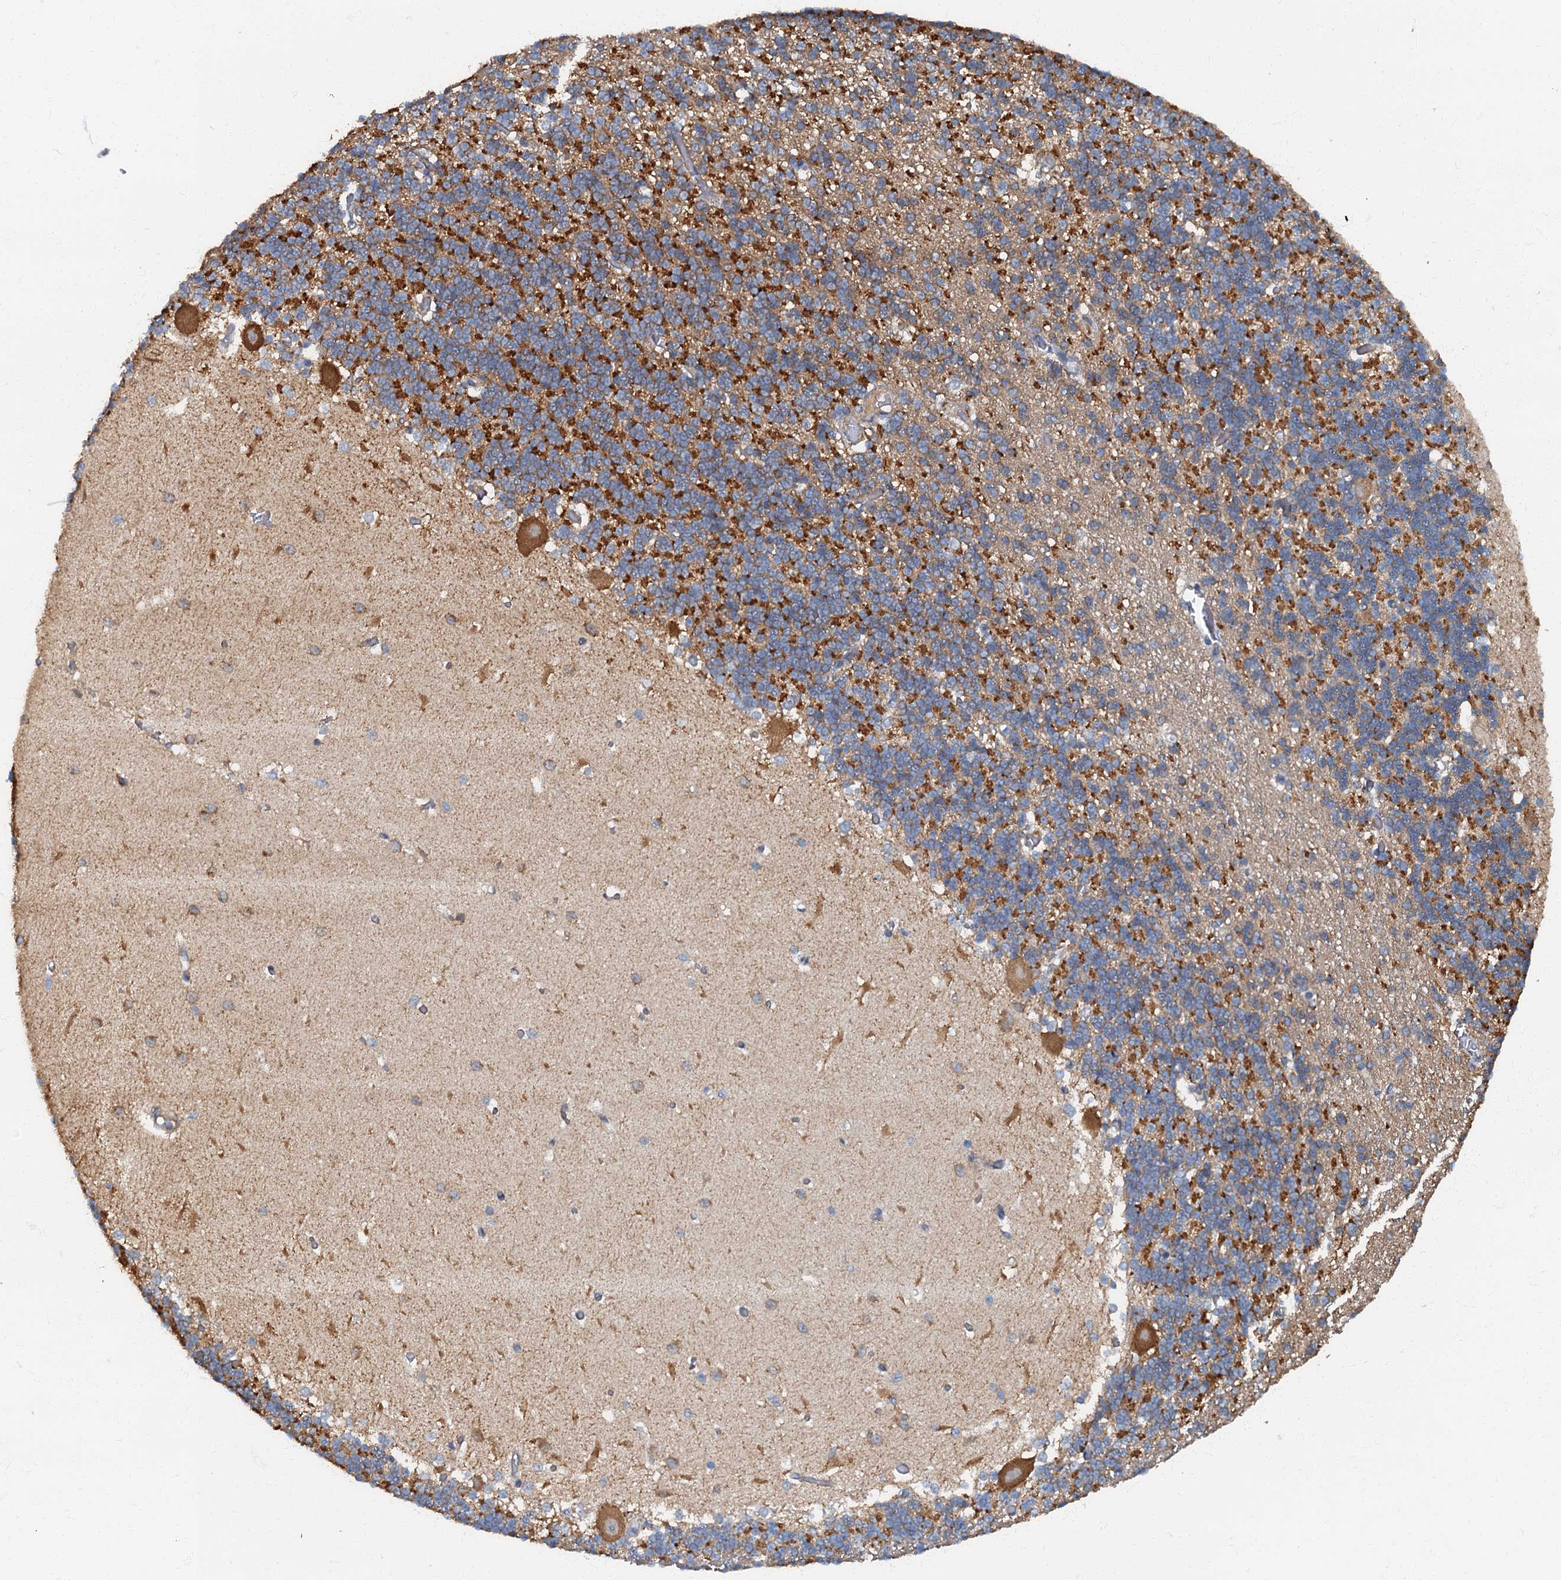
{"staining": {"intensity": "strong", "quantity": ">75%", "location": "cytoplasmic/membranous"}, "tissue": "cerebellum", "cell_type": "Cells in granular layer", "image_type": "normal", "snomed": [{"axis": "morphology", "description": "Normal tissue, NOS"}, {"axis": "topography", "description": "Cerebellum"}], "caption": "Human cerebellum stained for a protein (brown) demonstrates strong cytoplasmic/membranous positive positivity in approximately >75% of cells in granular layer.", "gene": "ARL11", "patient": {"sex": "male", "age": 37}}